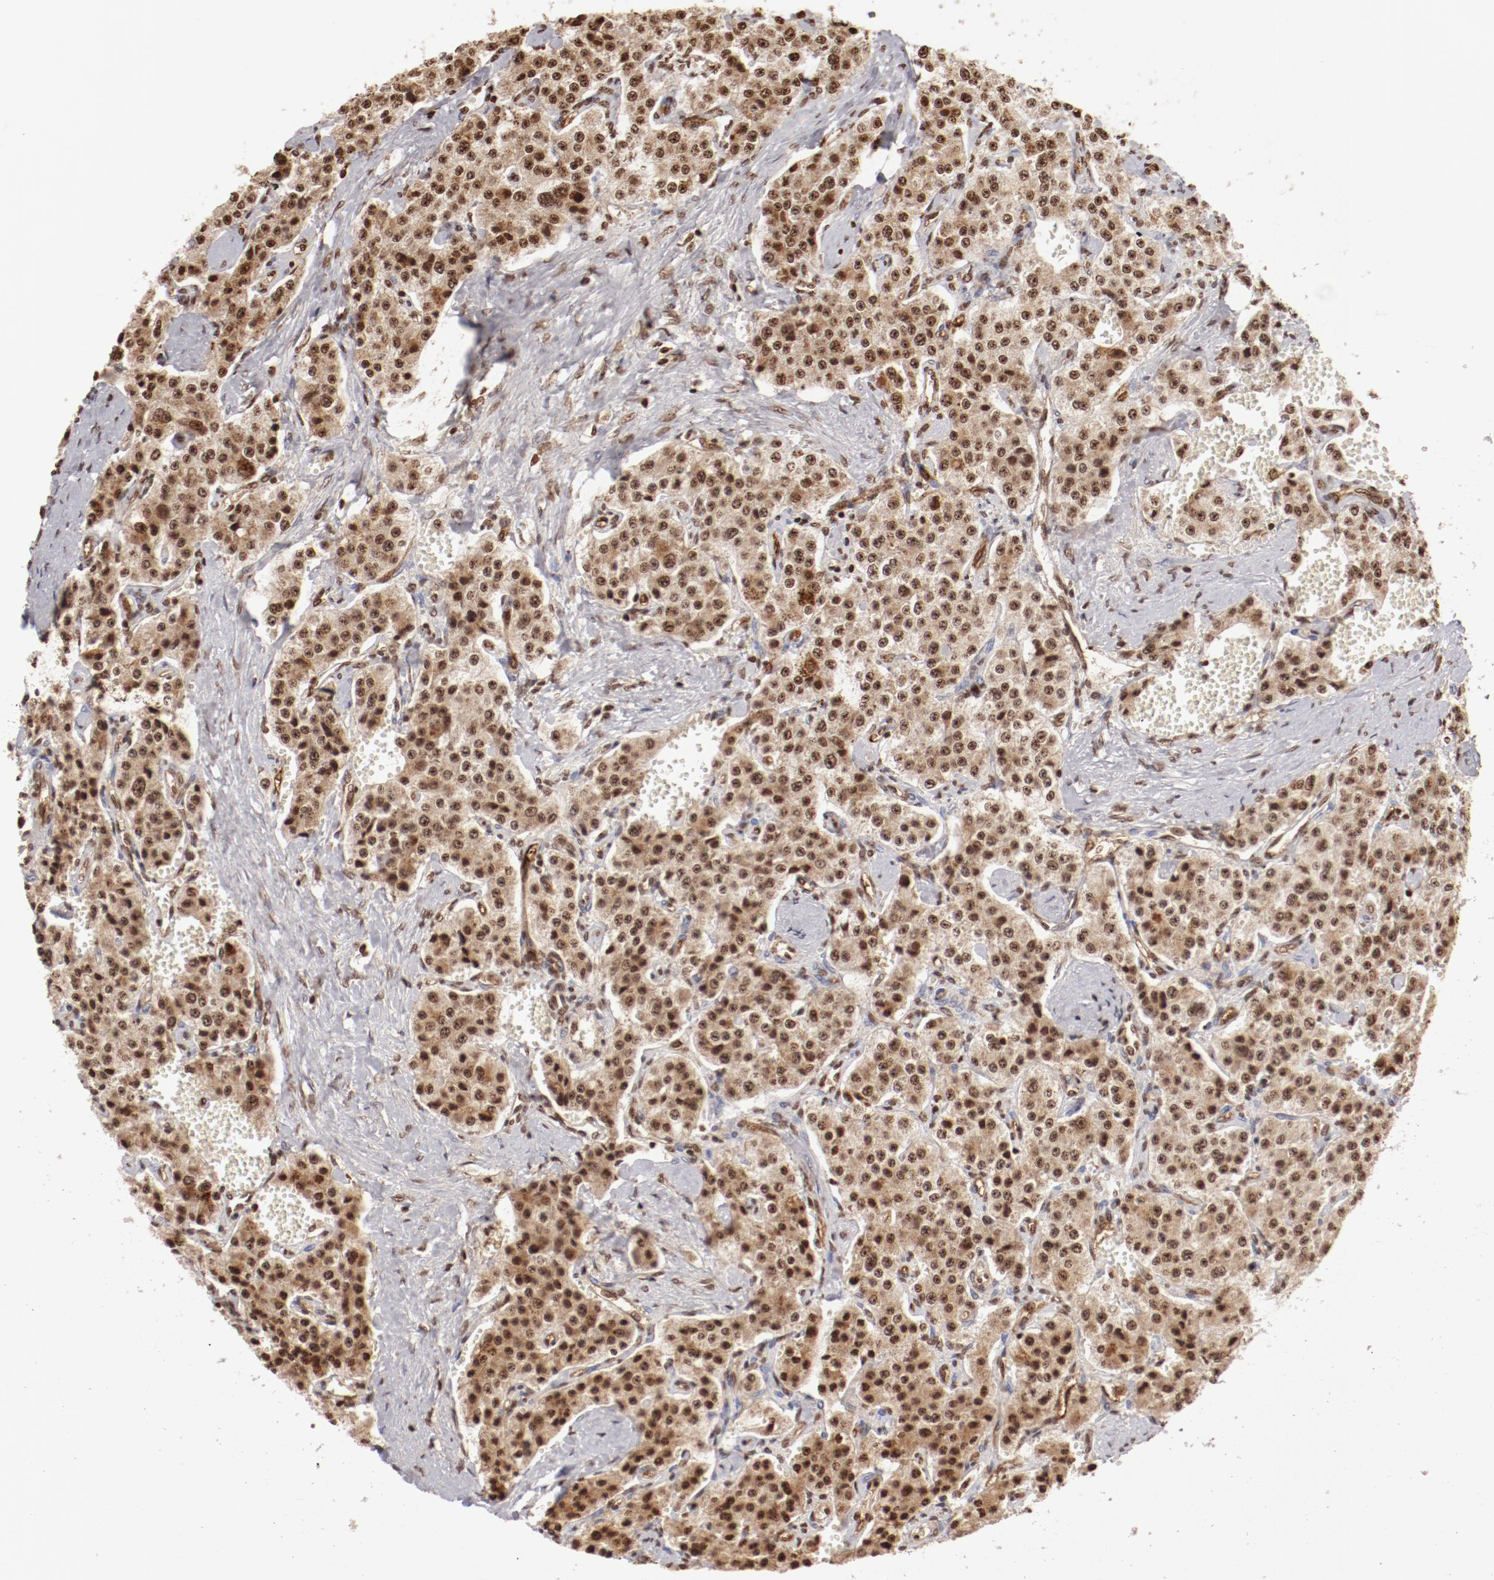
{"staining": {"intensity": "moderate", "quantity": ">75%", "location": "nuclear"}, "tissue": "carcinoid", "cell_type": "Tumor cells", "image_type": "cancer", "snomed": [{"axis": "morphology", "description": "Carcinoid, malignant, NOS"}, {"axis": "topography", "description": "Small intestine"}], "caption": "An image of carcinoid stained for a protein exhibits moderate nuclear brown staining in tumor cells.", "gene": "ABL2", "patient": {"sex": "male", "age": 52}}